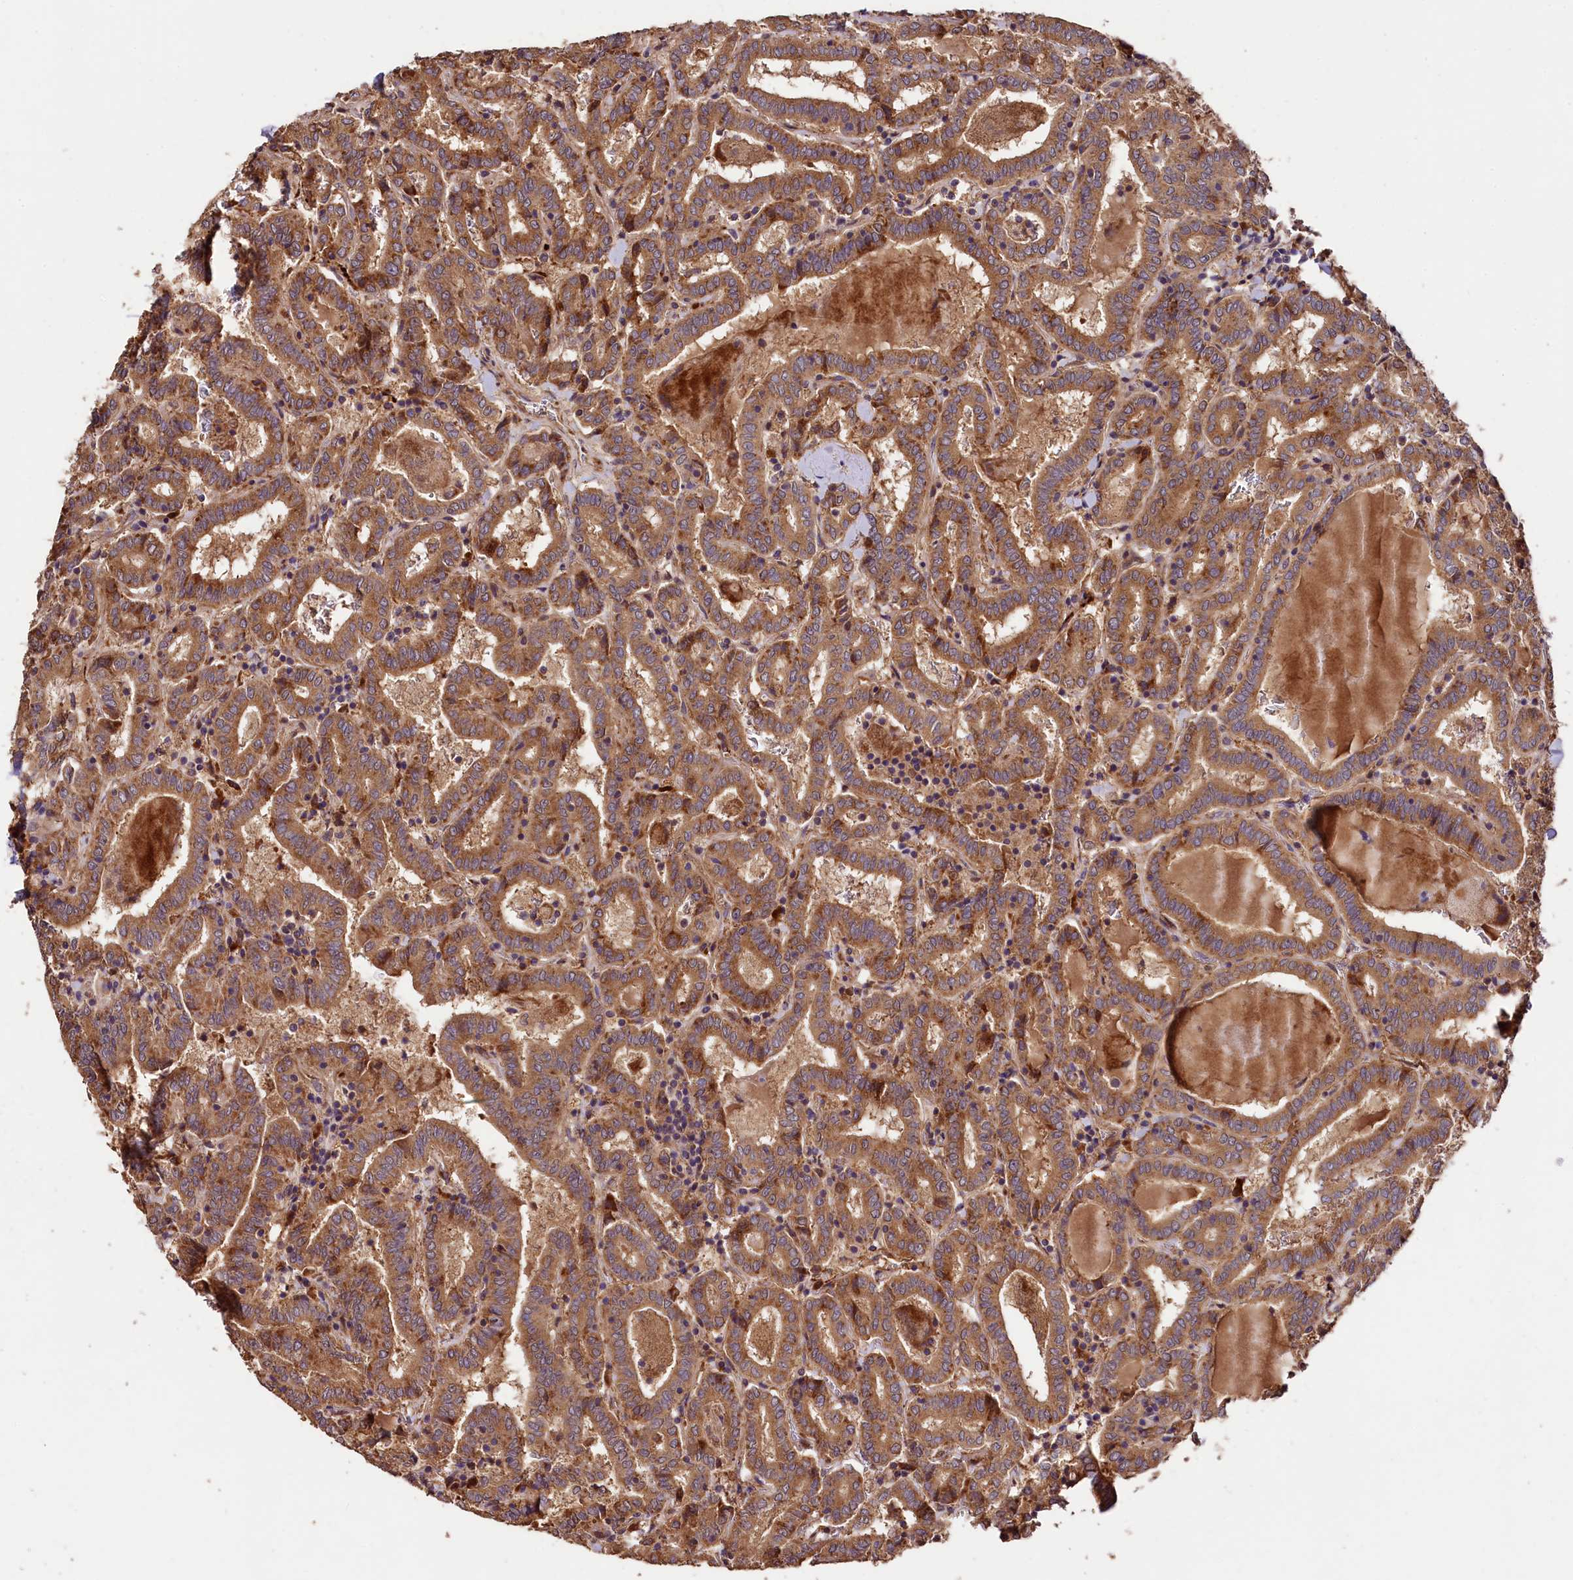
{"staining": {"intensity": "moderate", "quantity": ">75%", "location": "cytoplasmic/membranous"}, "tissue": "thyroid cancer", "cell_type": "Tumor cells", "image_type": "cancer", "snomed": [{"axis": "morphology", "description": "Papillary adenocarcinoma, NOS"}, {"axis": "topography", "description": "Thyroid gland"}], "caption": "High-power microscopy captured an immunohistochemistry (IHC) histopathology image of thyroid cancer, revealing moderate cytoplasmic/membranous expression in approximately >75% of tumor cells.", "gene": "RASSF1", "patient": {"sex": "female", "age": 72}}